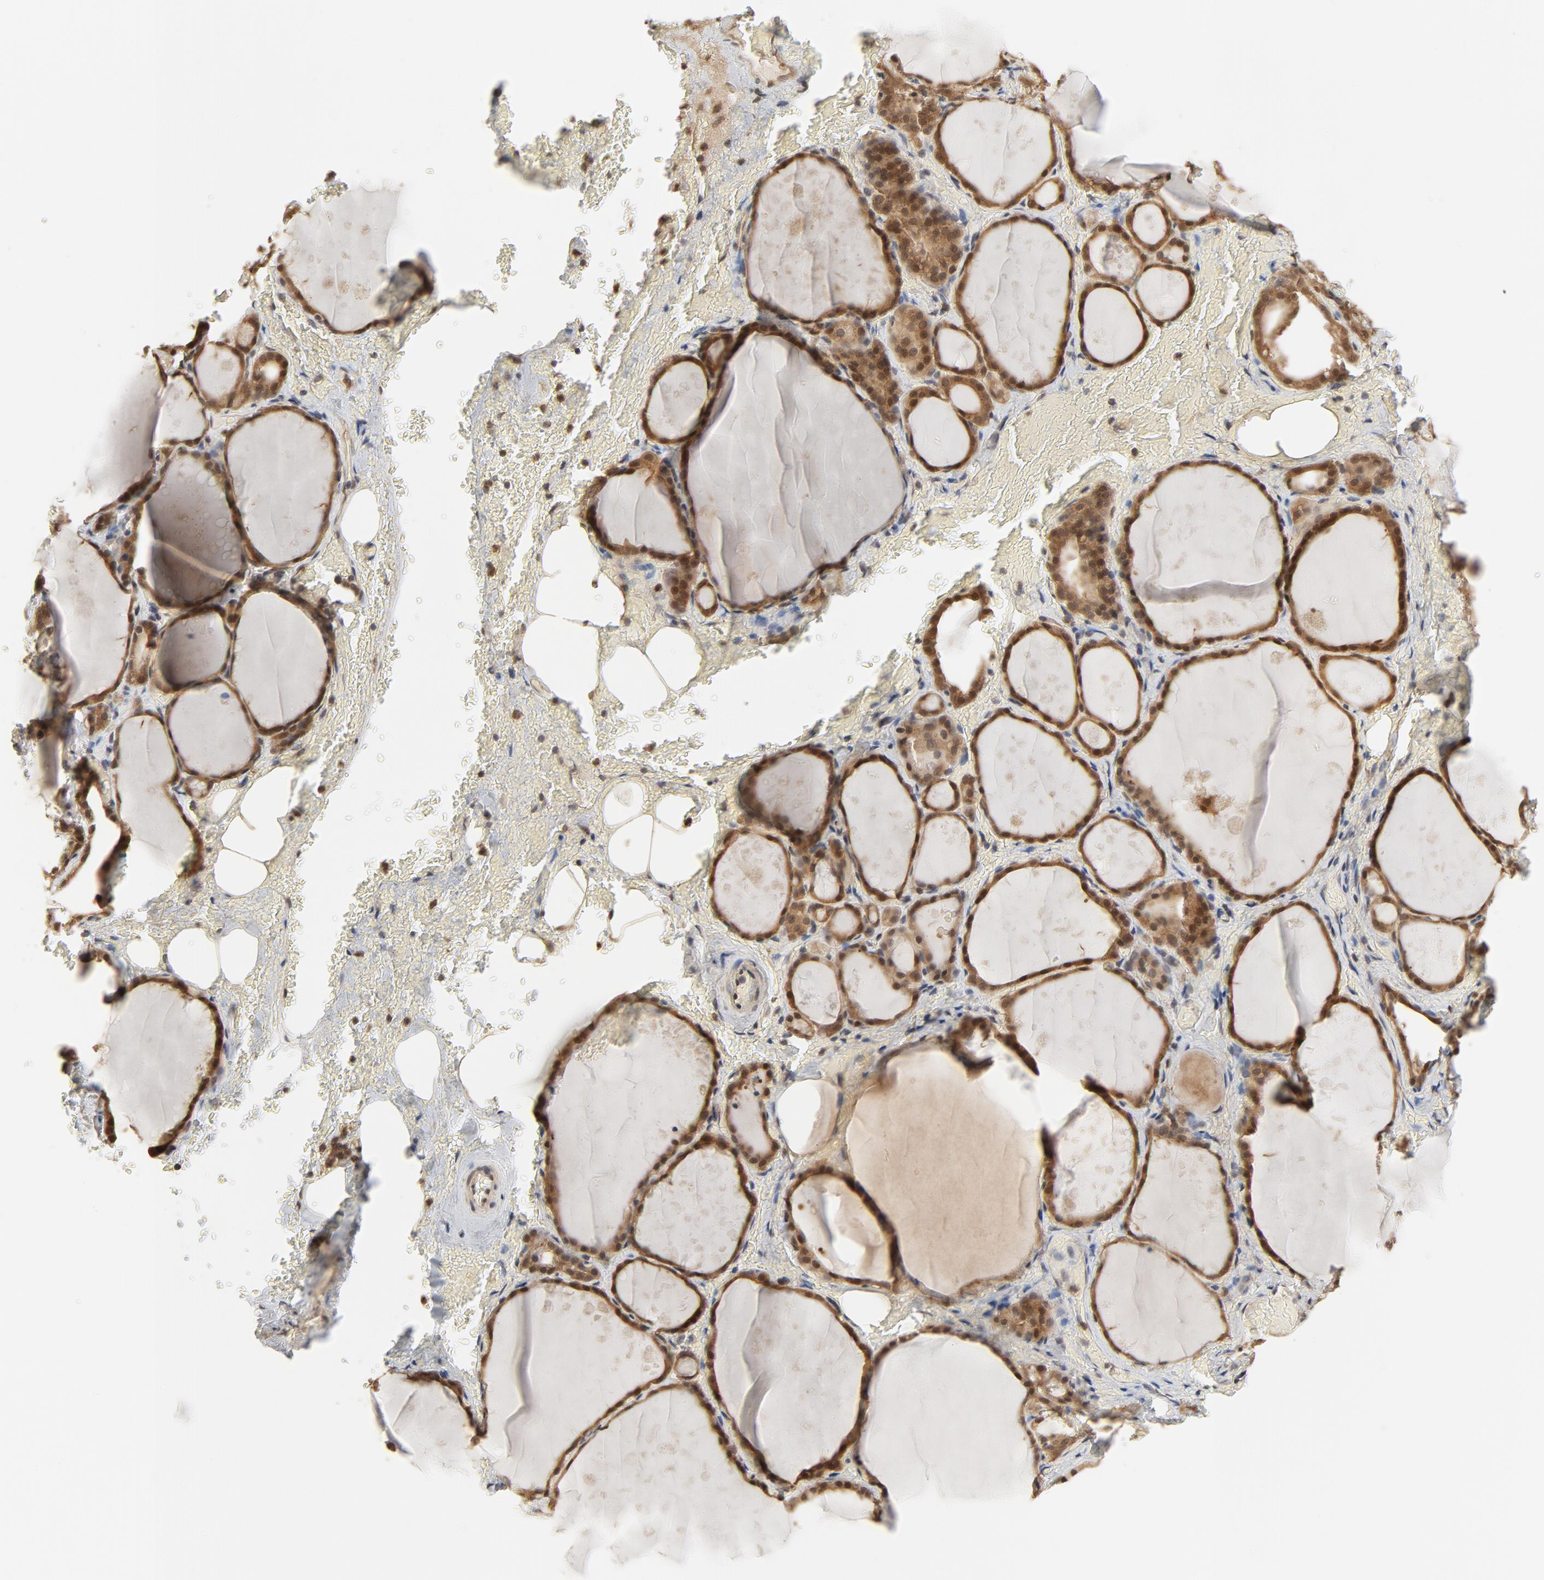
{"staining": {"intensity": "moderate", "quantity": ">75%", "location": "cytoplasmic/membranous,nuclear"}, "tissue": "thyroid gland", "cell_type": "Glandular cells", "image_type": "normal", "snomed": [{"axis": "morphology", "description": "Normal tissue, NOS"}, {"axis": "topography", "description": "Thyroid gland"}], "caption": "Thyroid gland stained with IHC demonstrates moderate cytoplasmic/membranous,nuclear staining in about >75% of glandular cells.", "gene": "NEDD8", "patient": {"sex": "male", "age": 61}}